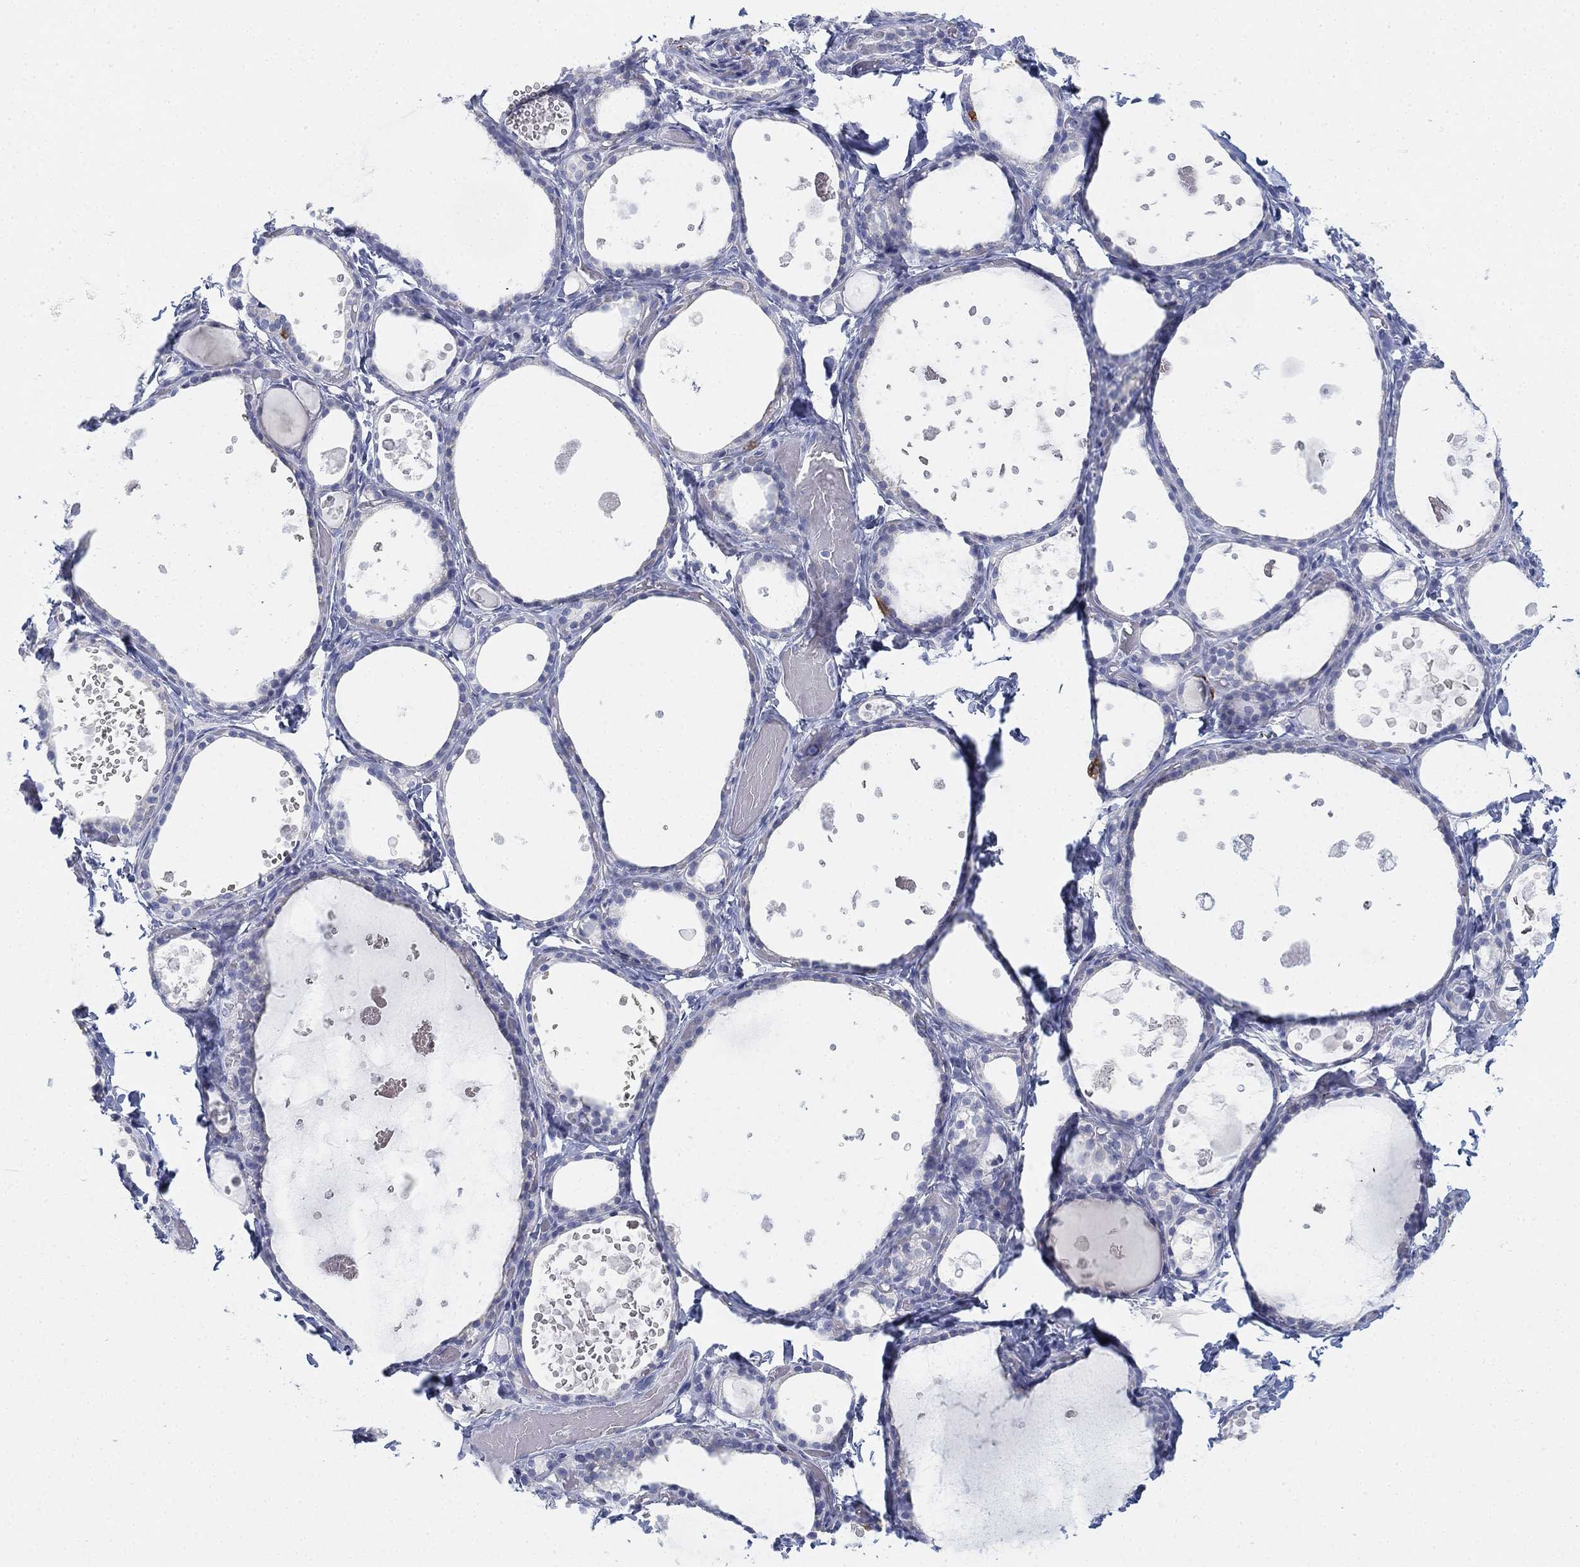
{"staining": {"intensity": "negative", "quantity": "none", "location": "none"}, "tissue": "thyroid gland", "cell_type": "Glandular cells", "image_type": "normal", "snomed": [{"axis": "morphology", "description": "Normal tissue, NOS"}, {"axis": "topography", "description": "Thyroid gland"}], "caption": "DAB immunohistochemical staining of benign thyroid gland reveals no significant positivity in glandular cells.", "gene": "GCNA", "patient": {"sex": "female", "age": 56}}